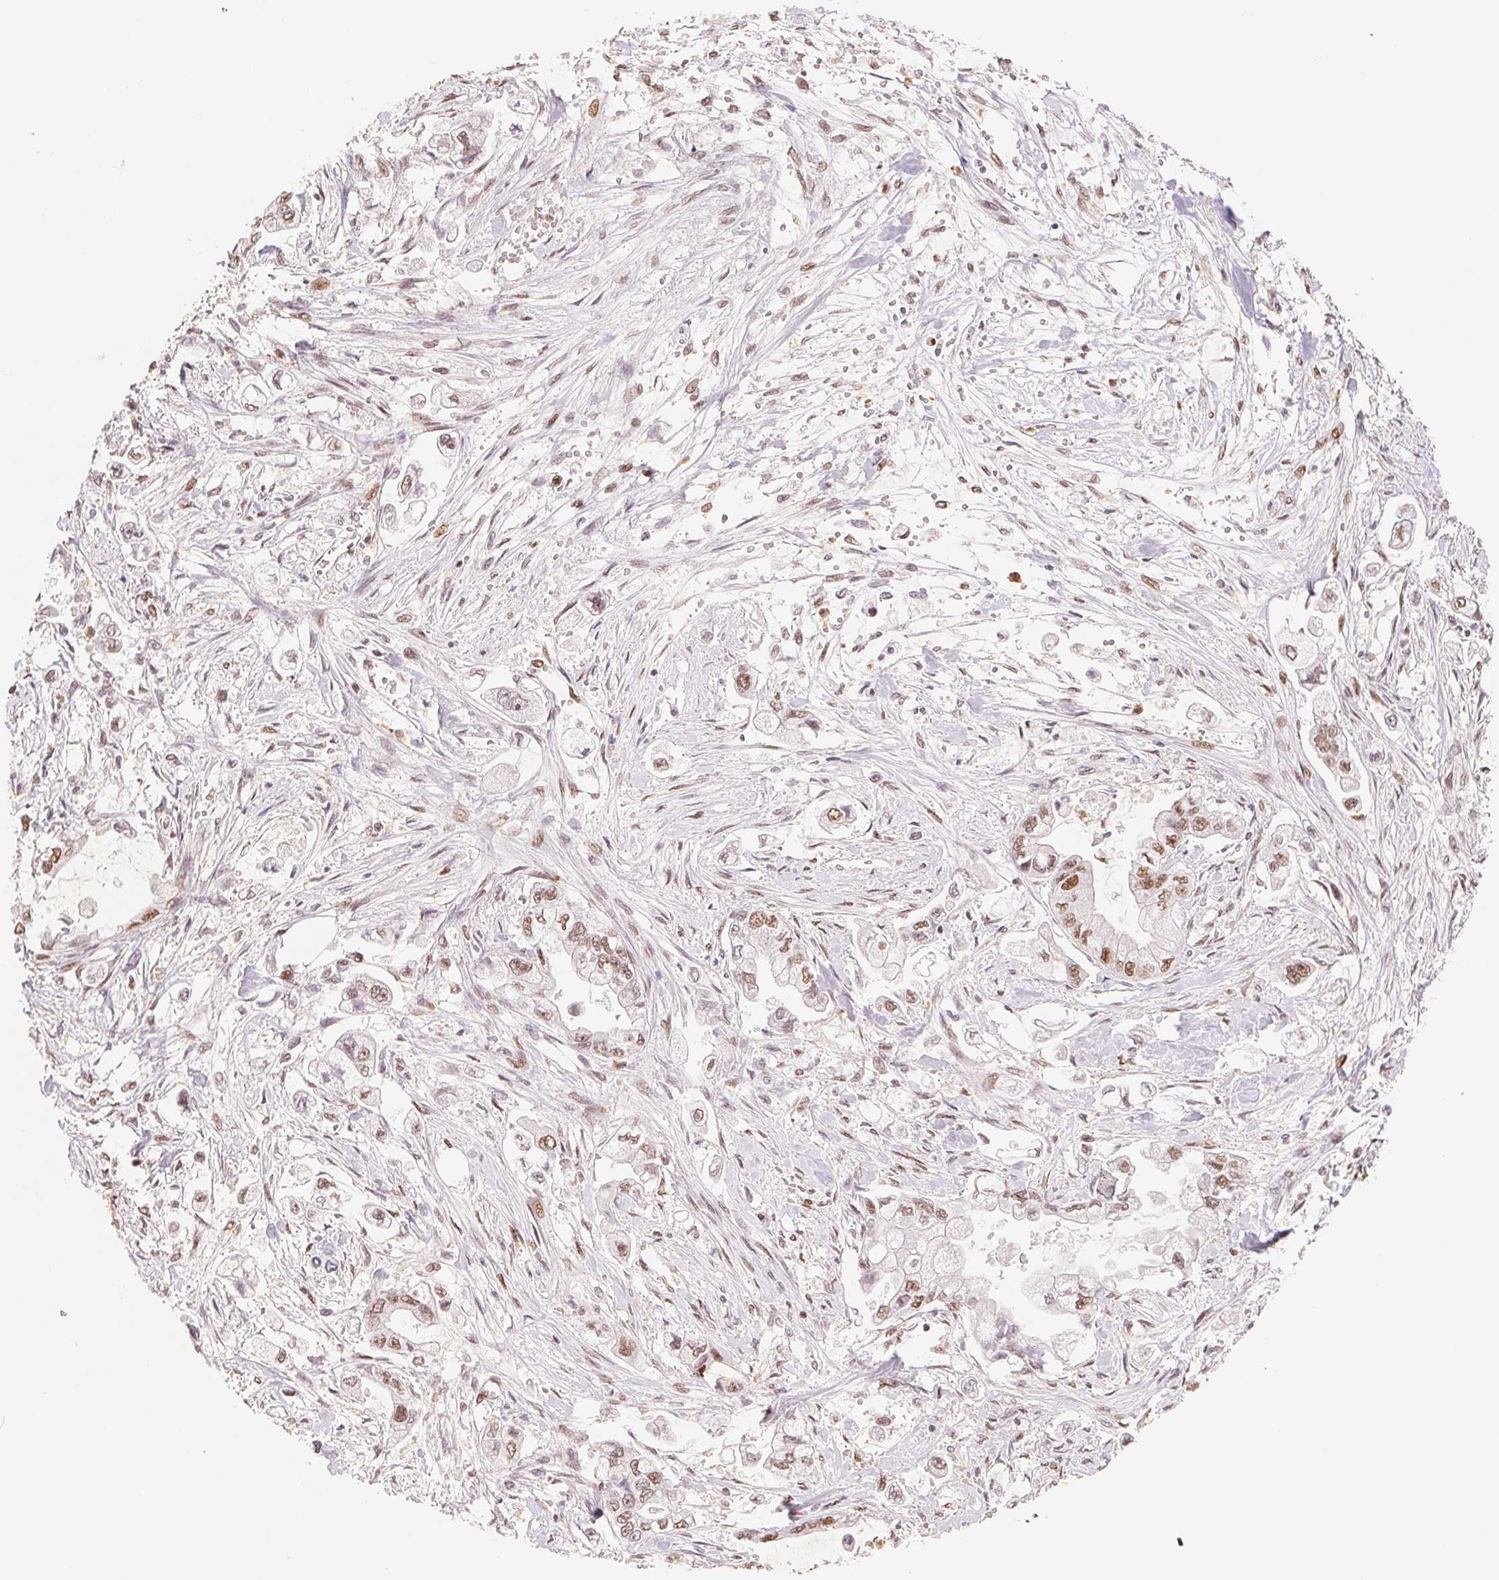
{"staining": {"intensity": "moderate", "quantity": "25%-75%", "location": "nuclear"}, "tissue": "stomach cancer", "cell_type": "Tumor cells", "image_type": "cancer", "snomed": [{"axis": "morphology", "description": "Adenocarcinoma, NOS"}, {"axis": "topography", "description": "Stomach"}], "caption": "Stomach cancer (adenocarcinoma) stained with immunohistochemistry demonstrates moderate nuclear expression in approximately 25%-75% of tumor cells. The staining was performed using DAB (3,3'-diaminobenzidine) to visualize the protein expression in brown, while the nuclei were stained in blue with hematoxylin (Magnification: 20x).", "gene": "SREK1", "patient": {"sex": "male", "age": 62}}